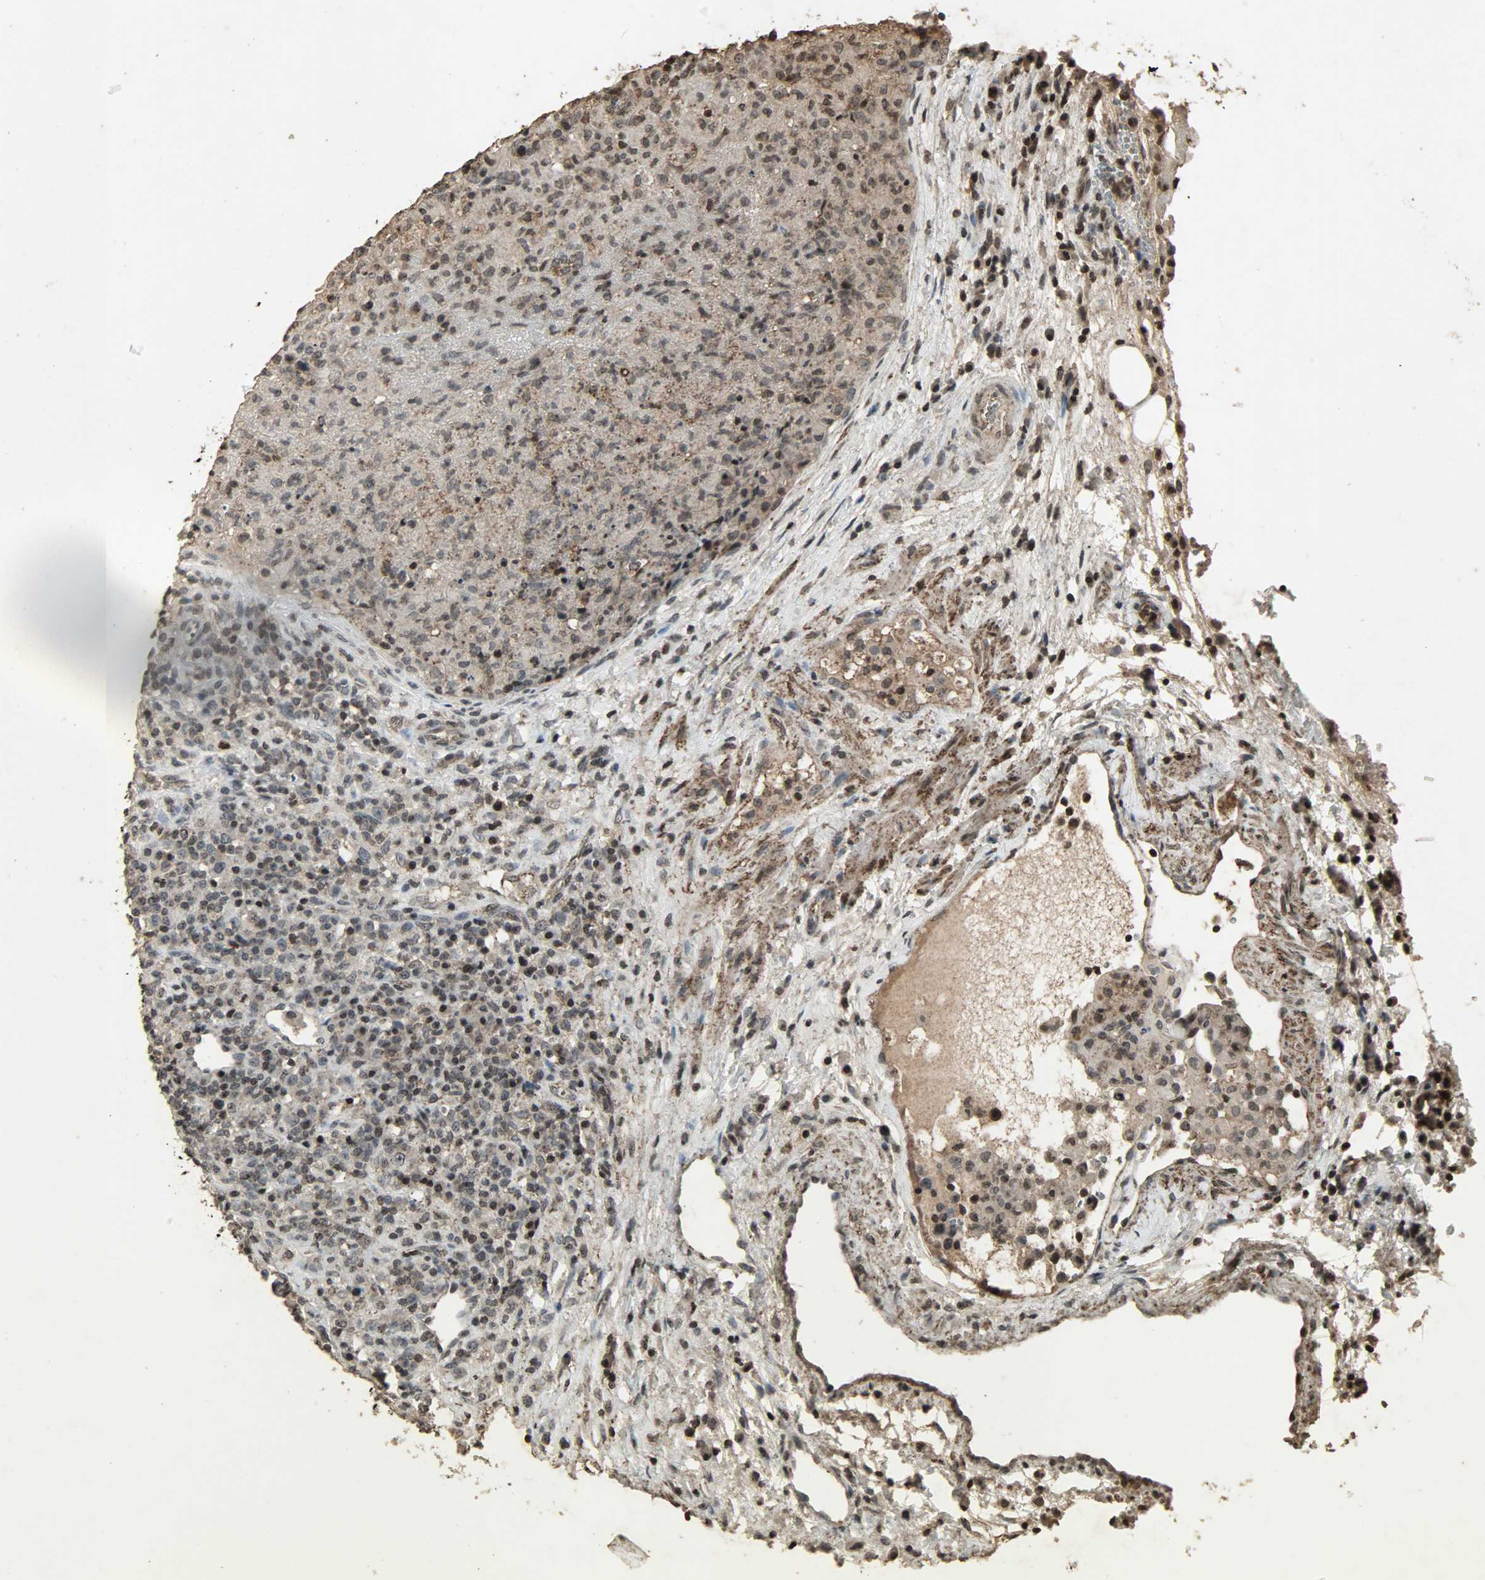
{"staining": {"intensity": "strong", "quantity": "25%-75%", "location": "cytoplasmic/membranous,nuclear"}, "tissue": "lymphoma", "cell_type": "Tumor cells", "image_type": "cancer", "snomed": [{"axis": "morphology", "description": "Hodgkin's disease, NOS"}, {"axis": "topography", "description": "Lymph node"}], "caption": "An immunohistochemistry (IHC) histopathology image of neoplastic tissue is shown. Protein staining in brown highlights strong cytoplasmic/membranous and nuclear positivity in Hodgkin's disease within tumor cells. (Brightfield microscopy of DAB IHC at high magnification).", "gene": "PPP3R1", "patient": {"sex": "male", "age": 65}}